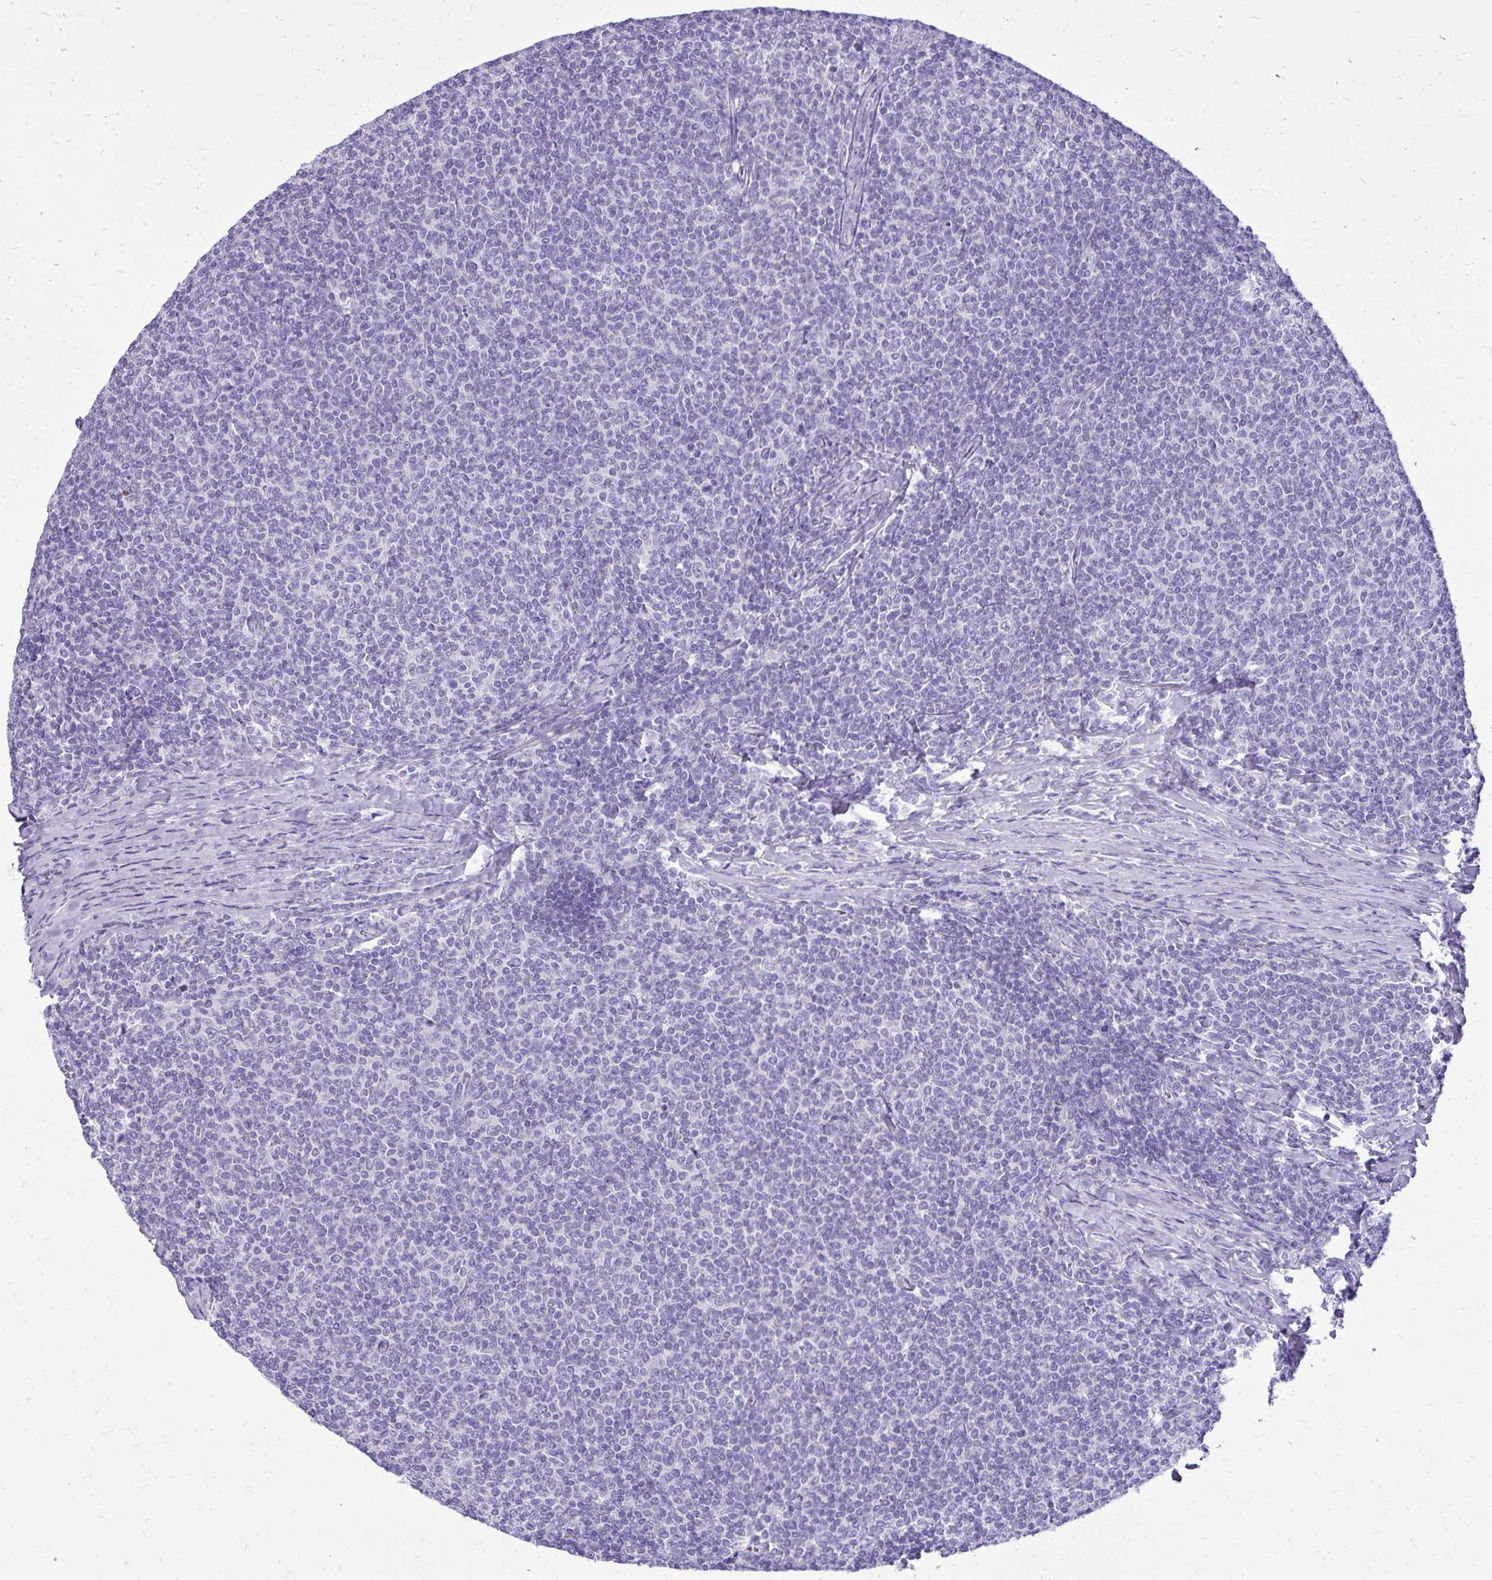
{"staining": {"intensity": "negative", "quantity": "none", "location": "none"}, "tissue": "lymphoma", "cell_type": "Tumor cells", "image_type": "cancer", "snomed": [{"axis": "morphology", "description": "Malignant lymphoma, non-Hodgkin's type, Low grade"}, {"axis": "topography", "description": "Lymph node"}], "caption": "DAB (3,3'-diaminobenzidine) immunohistochemical staining of human low-grade malignant lymphoma, non-Hodgkin's type exhibits no significant expression in tumor cells. The staining was performed using DAB (3,3'-diaminobenzidine) to visualize the protein expression in brown, while the nuclei were stained in blue with hematoxylin (Magnification: 20x).", "gene": "BCL6B", "patient": {"sex": "male", "age": 52}}